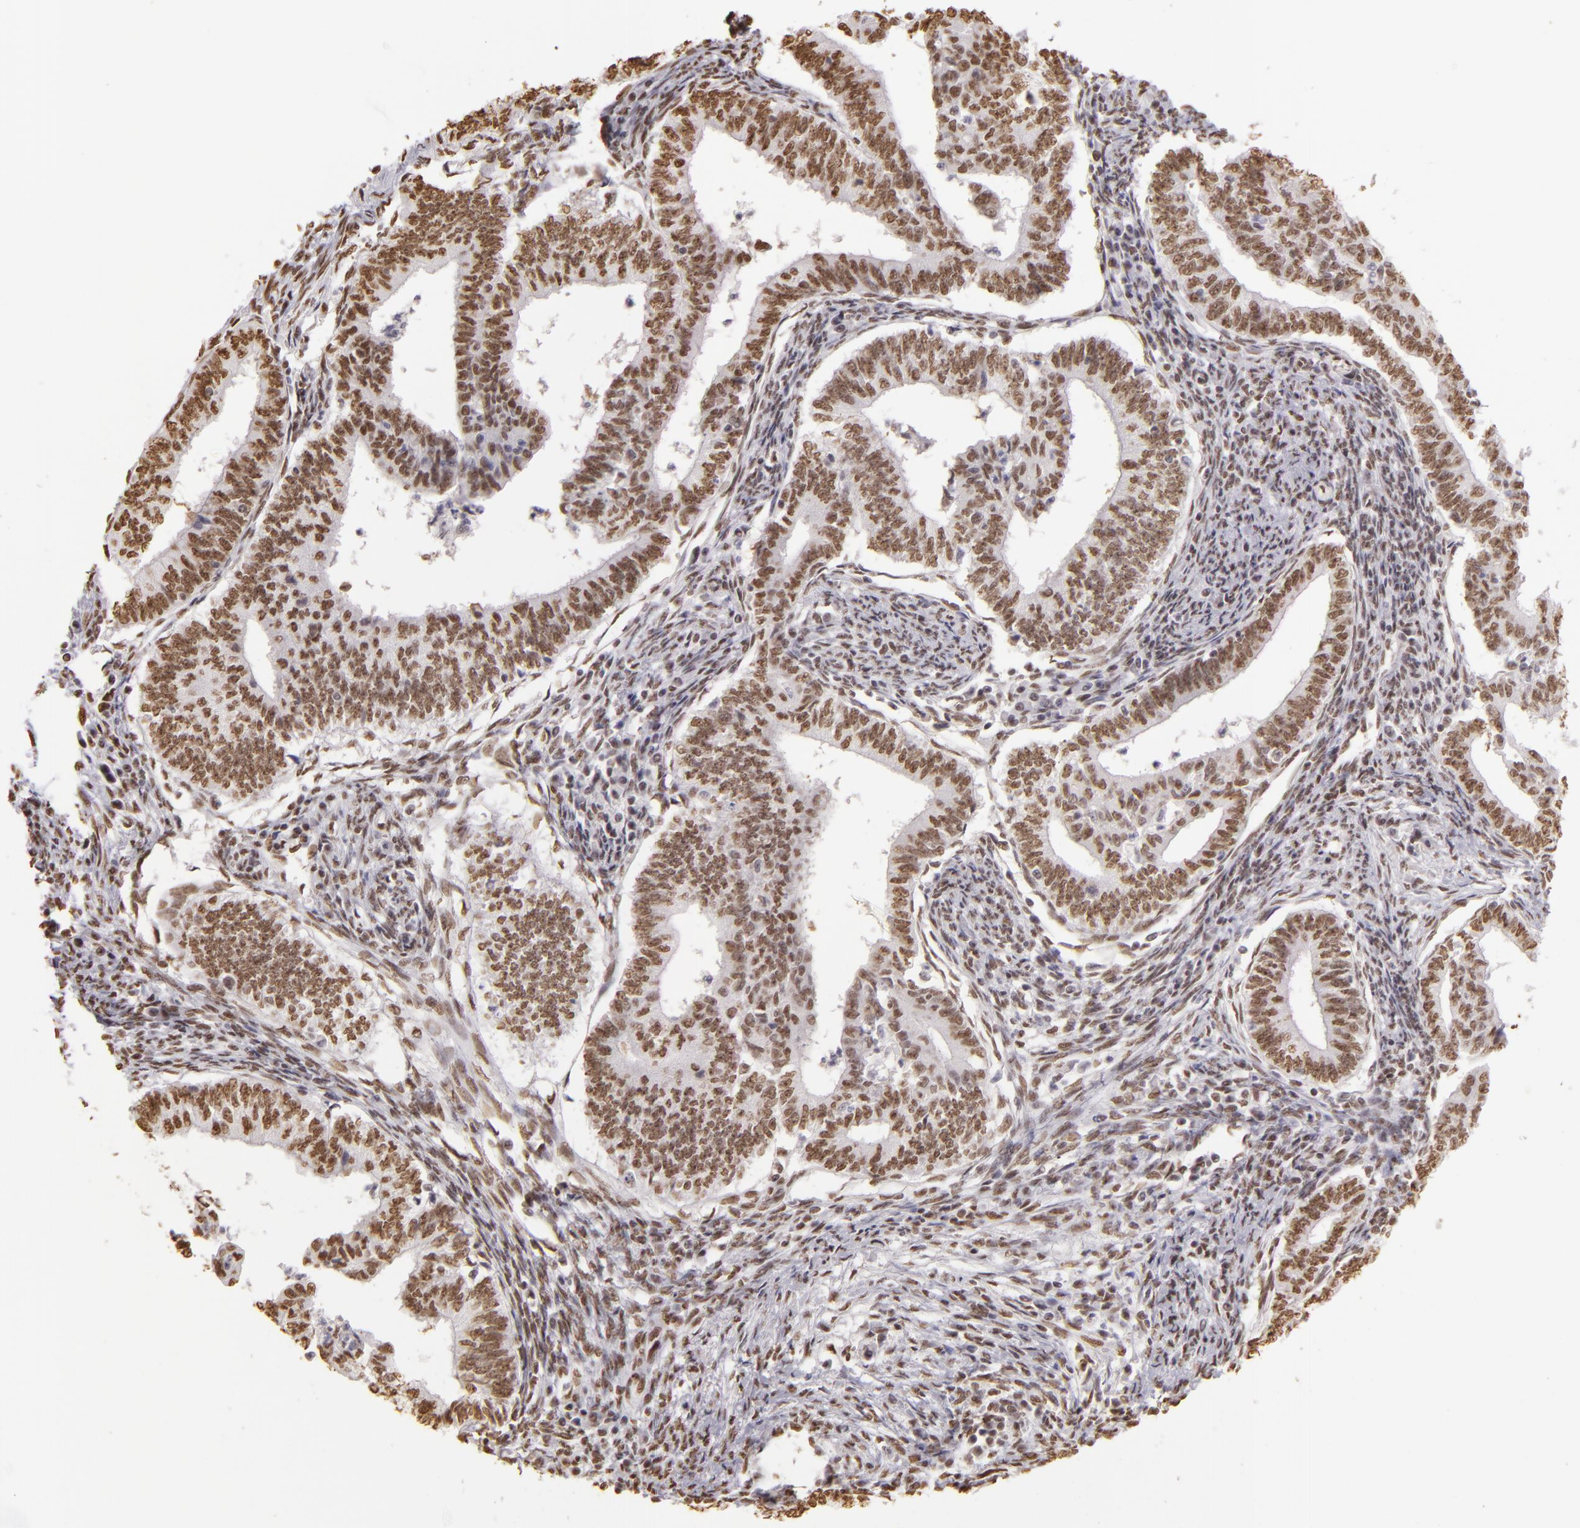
{"staining": {"intensity": "moderate", "quantity": ">75%", "location": "nuclear"}, "tissue": "endometrial cancer", "cell_type": "Tumor cells", "image_type": "cancer", "snomed": [{"axis": "morphology", "description": "Adenocarcinoma, NOS"}, {"axis": "topography", "description": "Endometrium"}], "caption": "Moderate nuclear protein positivity is appreciated in approximately >75% of tumor cells in endometrial cancer.", "gene": "PAPOLA", "patient": {"sex": "female", "age": 66}}